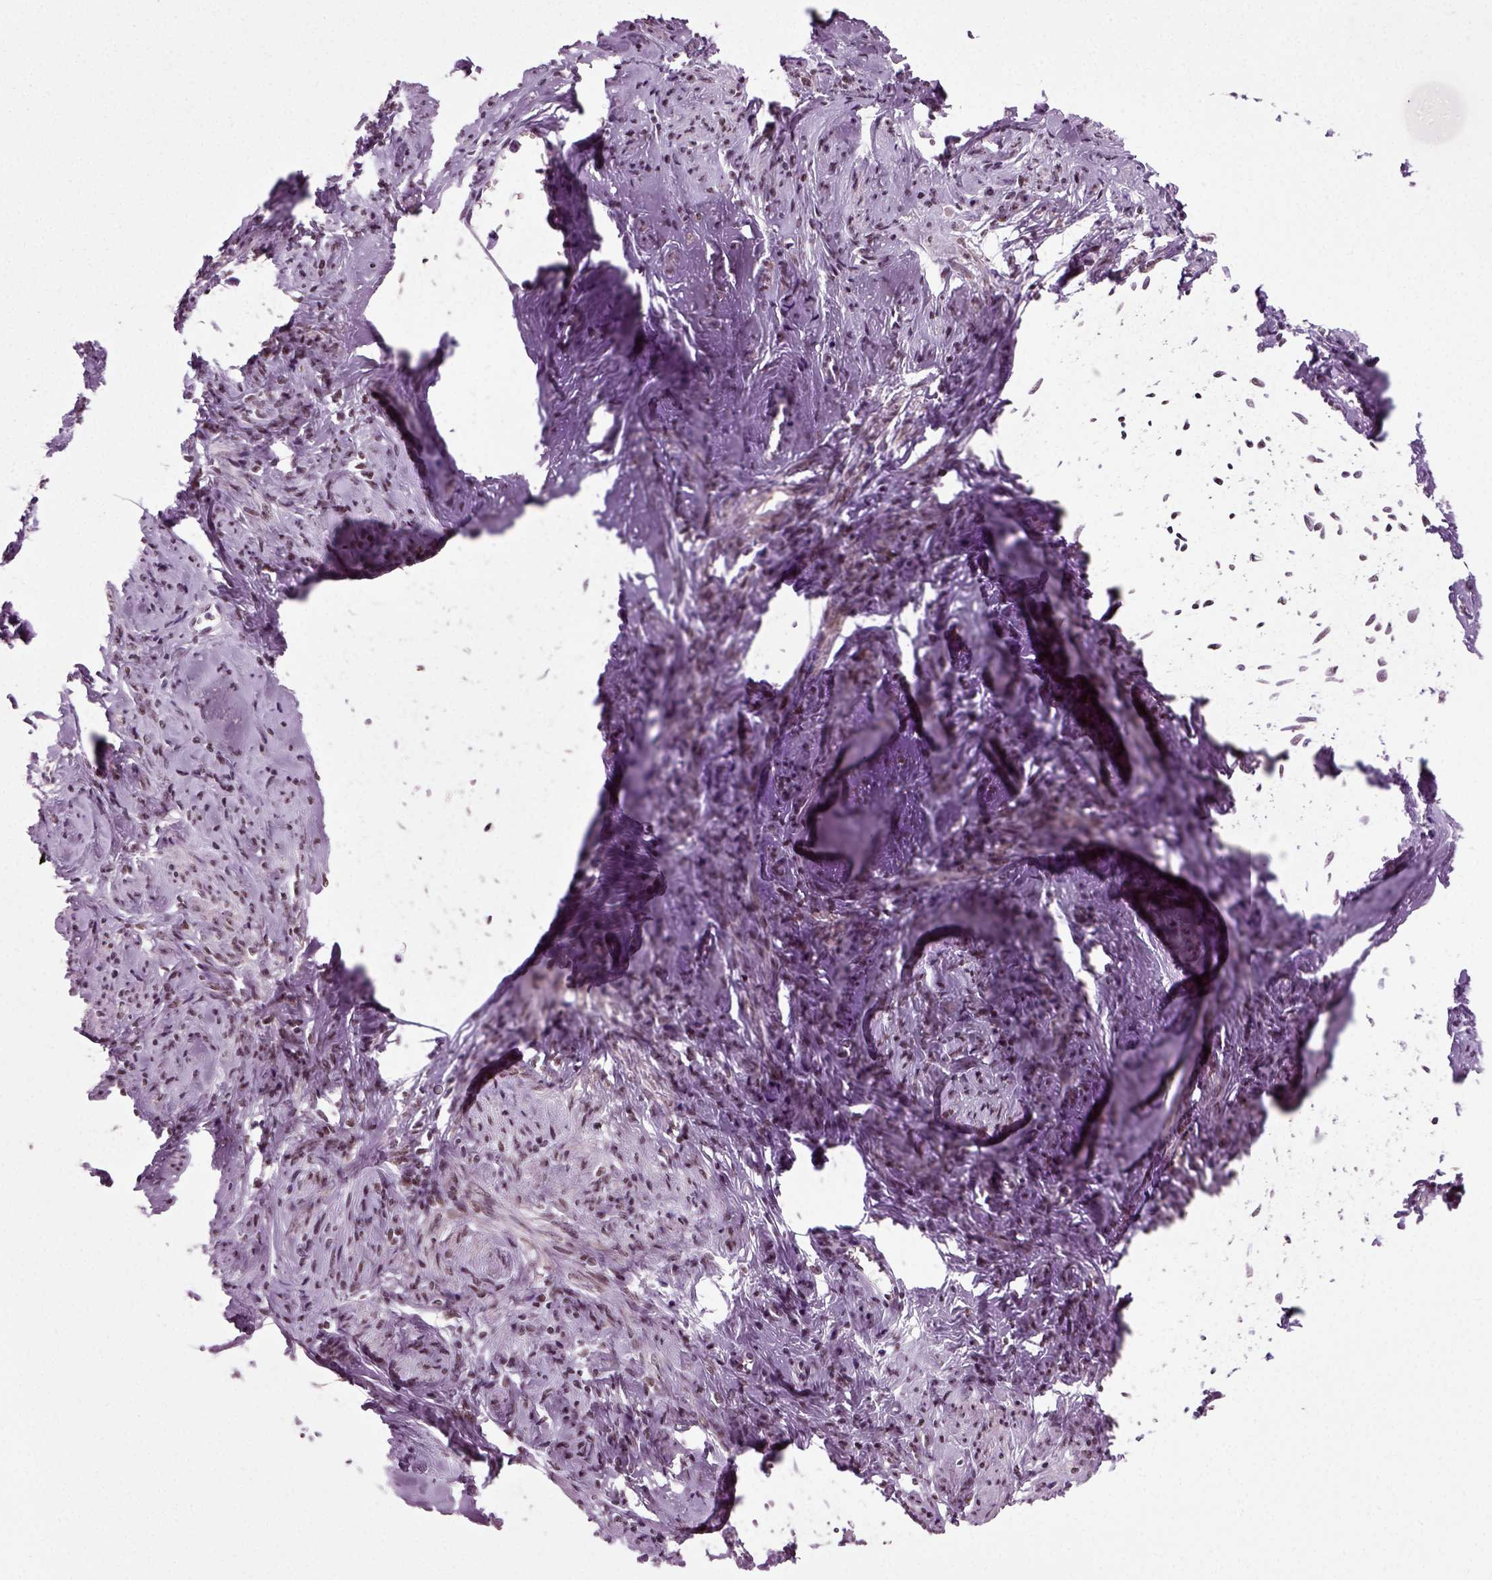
{"staining": {"intensity": "moderate", "quantity": "<25%", "location": "nuclear"}, "tissue": "cervical cancer", "cell_type": "Tumor cells", "image_type": "cancer", "snomed": [{"axis": "morphology", "description": "Squamous cell carcinoma, NOS"}, {"axis": "topography", "description": "Cervix"}], "caption": "Human squamous cell carcinoma (cervical) stained for a protein (brown) exhibits moderate nuclear positive positivity in about <25% of tumor cells.", "gene": "RCOR3", "patient": {"sex": "female", "age": 62}}